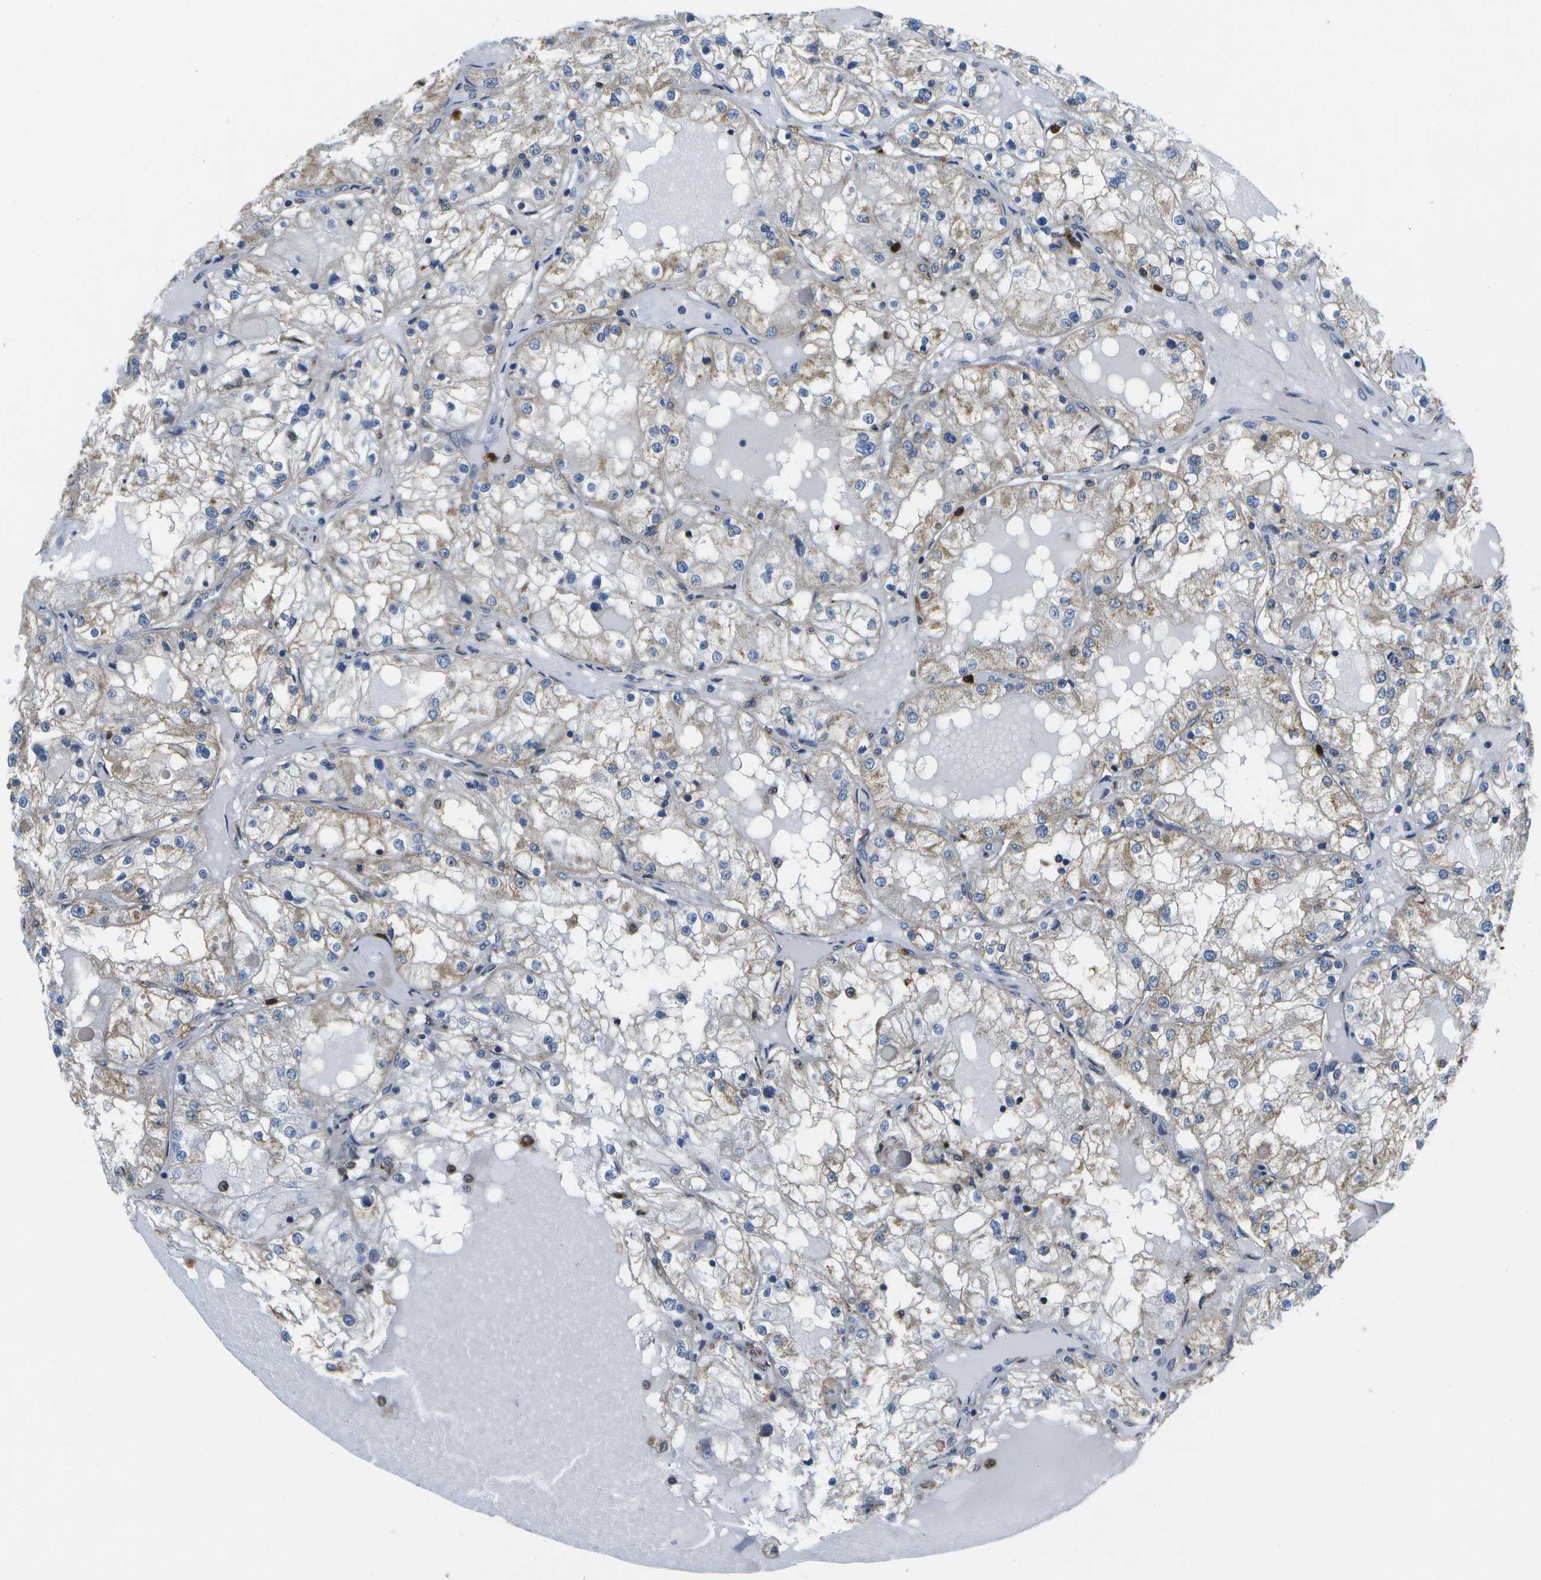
{"staining": {"intensity": "weak", "quantity": "25%-75%", "location": "cytoplasmic/membranous"}, "tissue": "renal cancer", "cell_type": "Tumor cells", "image_type": "cancer", "snomed": [{"axis": "morphology", "description": "Adenocarcinoma, NOS"}, {"axis": "topography", "description": "Kidney"}], "caption": "Protein staining reveals weak cytoplasmic/membranous staining in about 25%-75% of tumor cells in renal adenocarcinoma.", "gene": "GALNT15", "patient": {"sex": "male", "age": 68}}